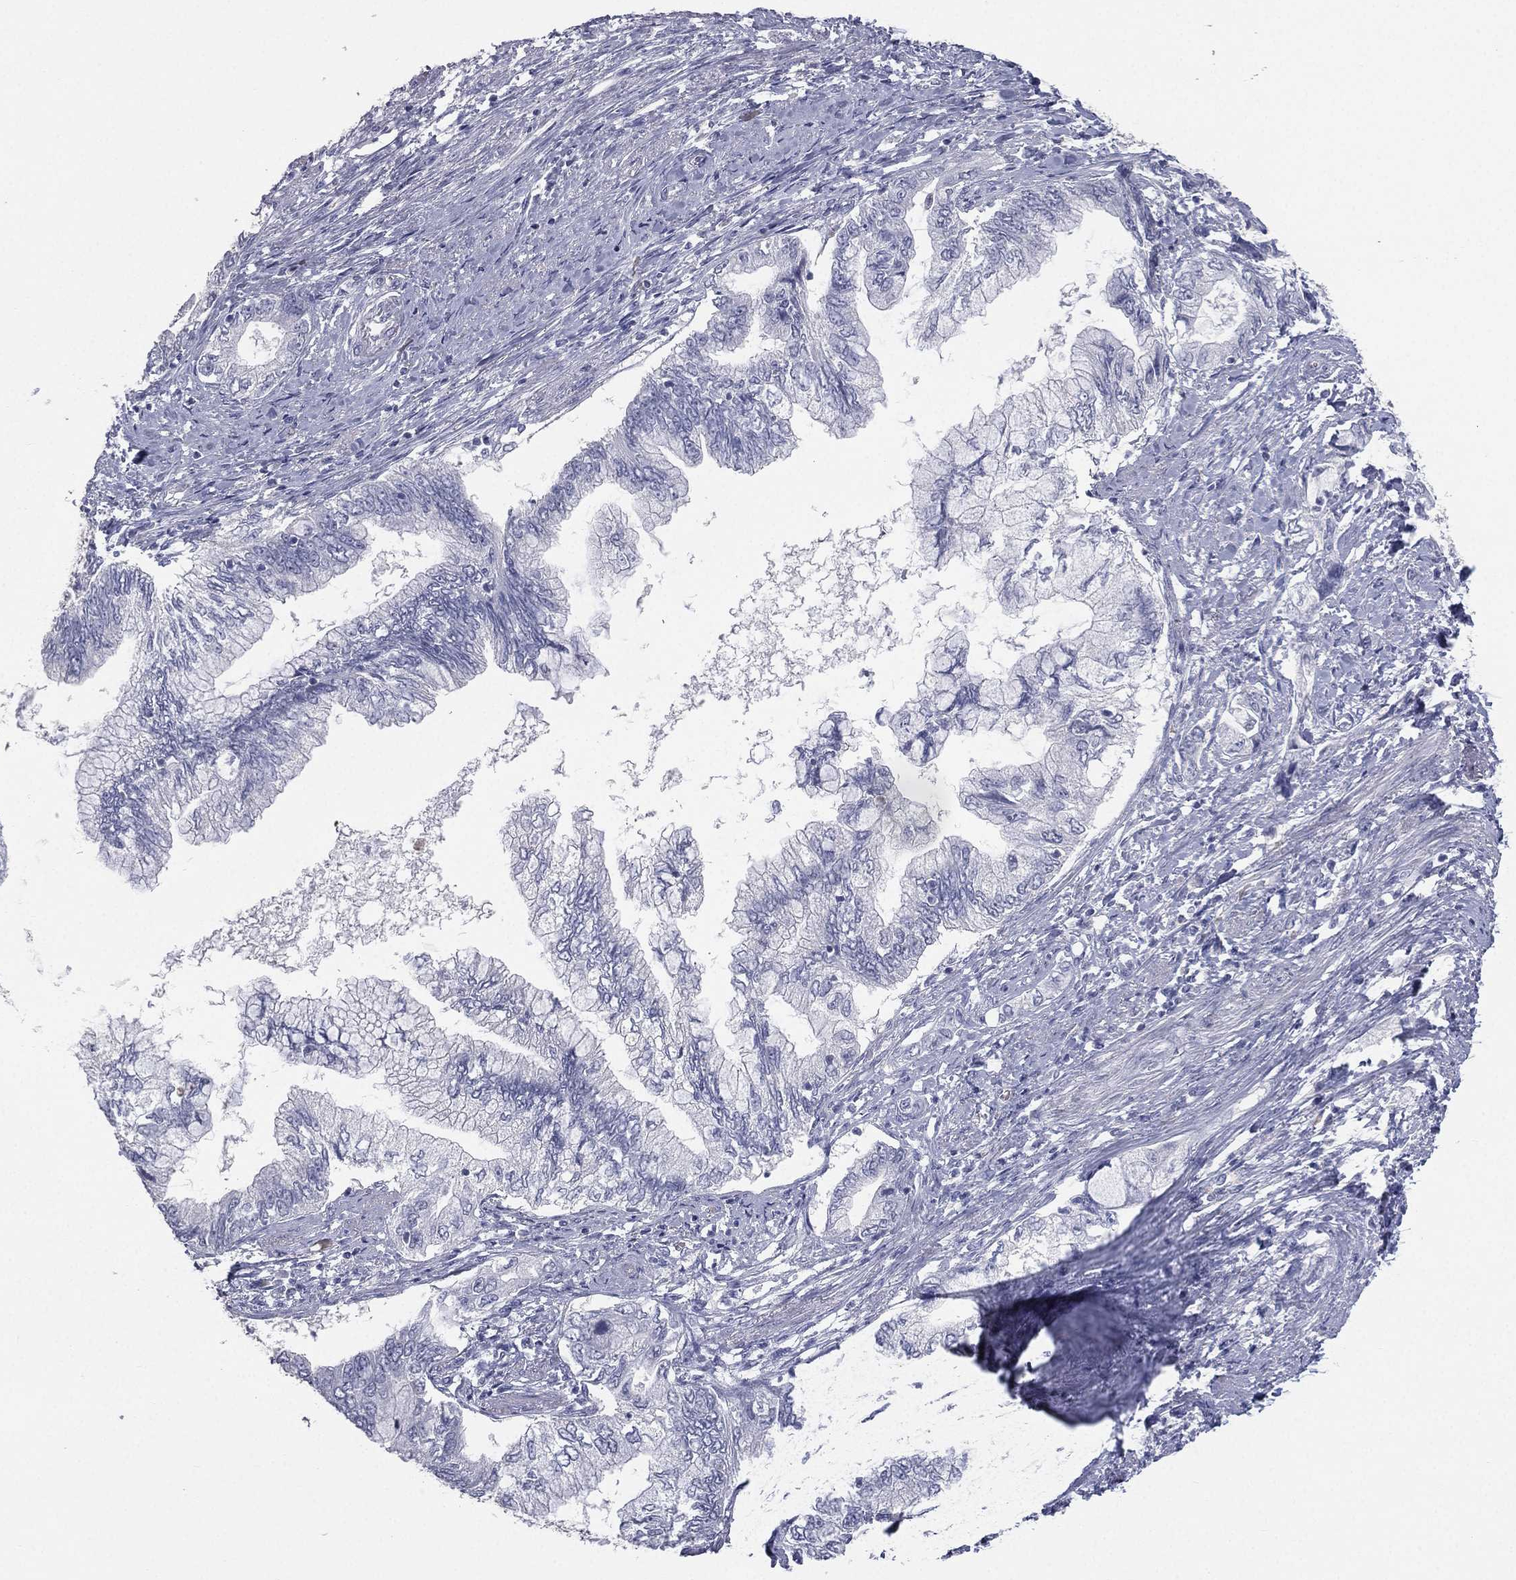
{"staining": {"intensity": "negative", "quantity": "none", "location": "none"}, "tissue": "pancreatic cancer", "cell_type": "Tumor cells", "image_type": "cancer", "snomed": [{"axis": "morphology", "description": "Adenocarcinoma, NOS"}, {"axis": "topography", "description": "Pancreas"}], "caption": "Immunohistochemistry of human pancreatic cancer (adenocarcinoma) exhibits no positivity in tumor cells. (DAB (3,3'-diaminobenzidine) IHC visualized using brightfield microscopy, high magnification).", "gene": "ESX1", "patient": {"sex": "female", "age": 73}}